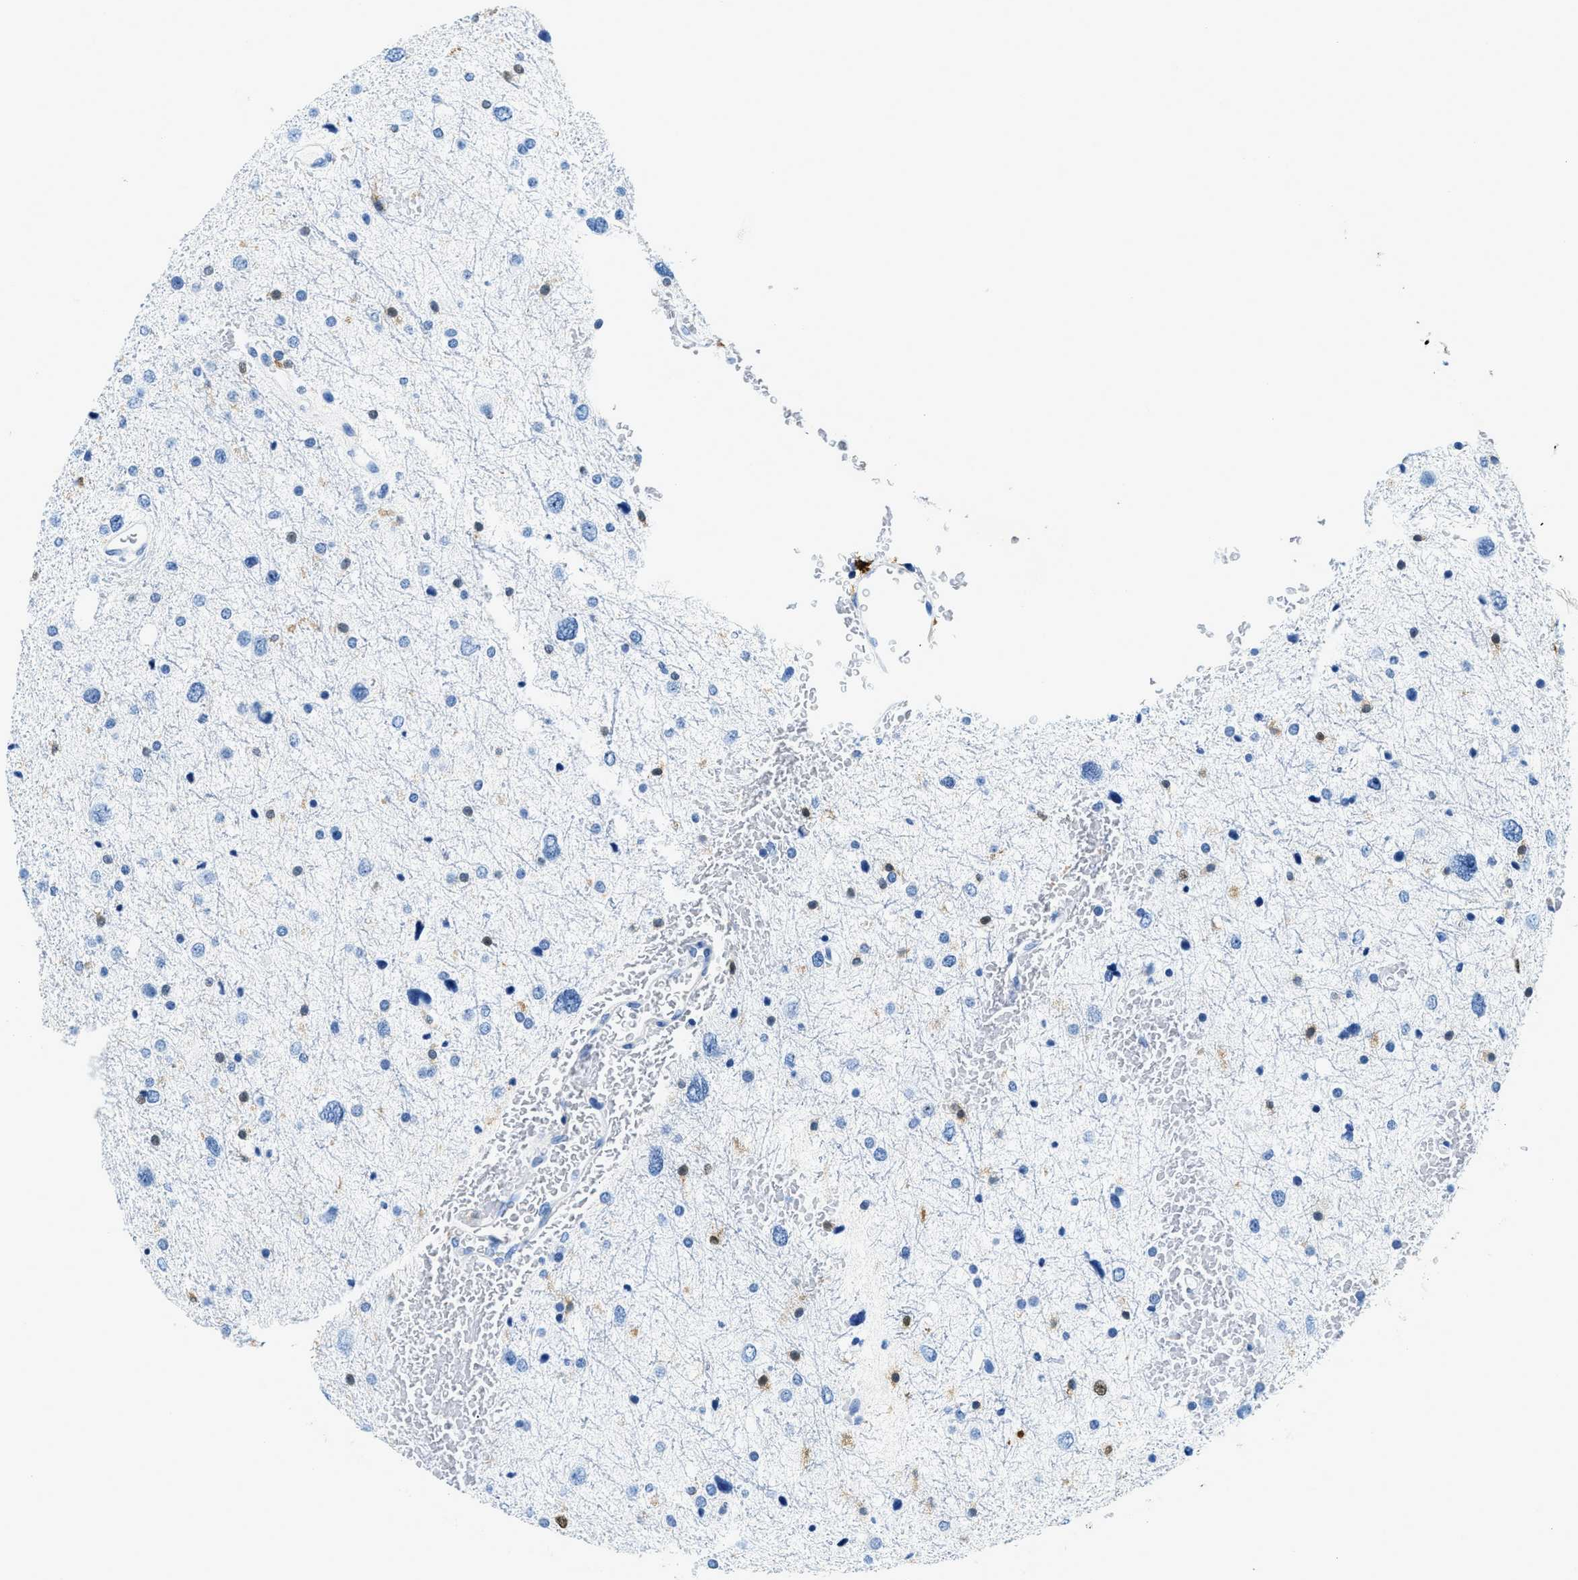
{"staining": {"intensity": "negative", "quantity": "none", "location": "none"}, "tissue": "glioma", "cell_type": "Tumor cells", "image_type": "cancer", "snomed": [{"axis": "morphology", "description": "Glioma, malignant, Low grade"}, {"axis": "topography", "description": "Brain"}], "caption": "Glioma stained for a protein using immunohistochemistry (IHC) displays no positivity tumor cells.", "gene": "CAPG", "patient": {"sex": "female", "age": 37}}